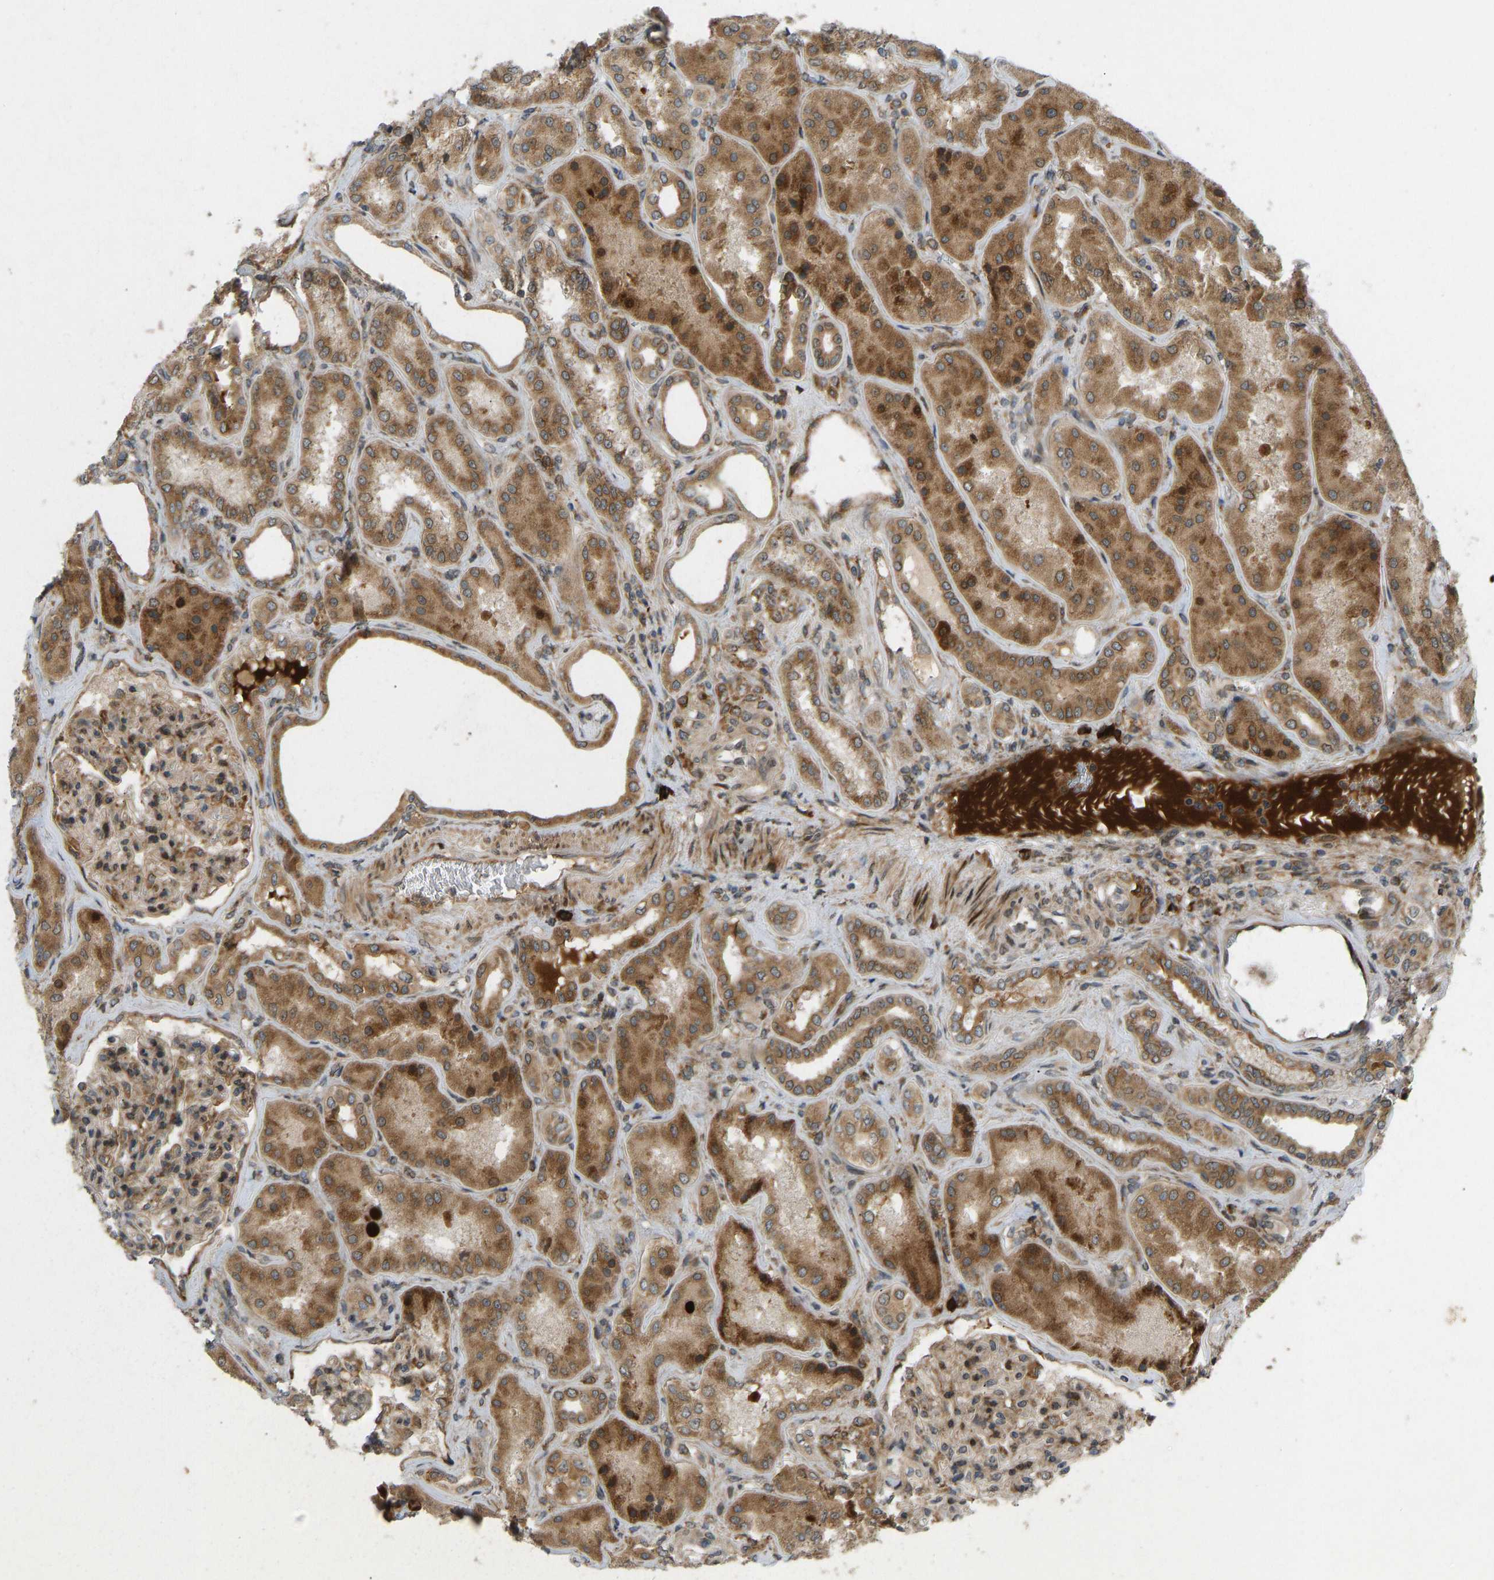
{"staining": {"intensity": "moderate", "quantity": ">75%", "location": "cytoplasmic/membranous"}, "tissue": "kidney", "cell_type": "Cells in glomeruli", "image_type": "normal", "snomed": [{"axis": "morphology", "description": "Normal tissue, NOS"}, {"axis": "topography", "description": "Kidney"}], "caption": "Immunohistochemistry (IHC) photomicrograph of normal kidney stained for a protein (brown), which reveals medium levels of moderate cytoplasmic/membranous positivity in approximately >75% of cells in glomeruli.", "gene": "RPN2", "patient": {"sex": "female", "age": 56}}